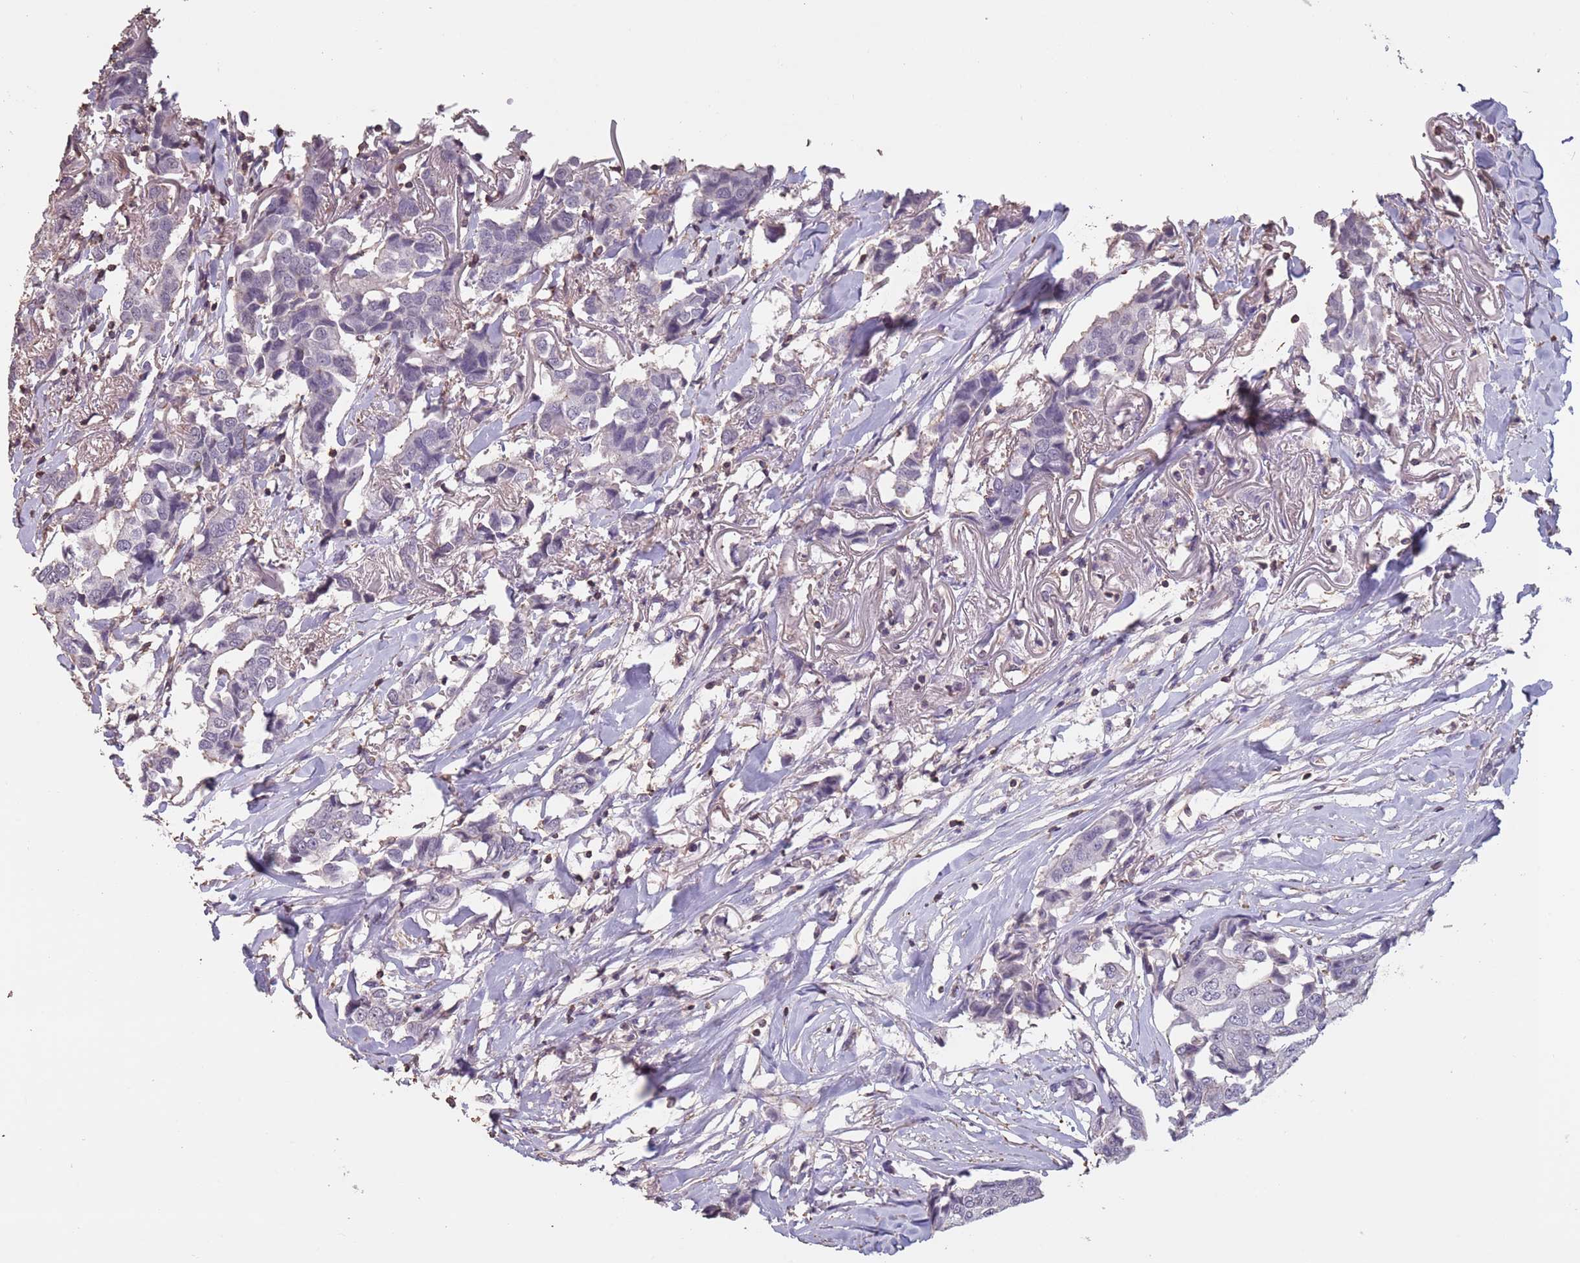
{"staining": {"intensity": "negative", "quantity": "none", "location": "none"}, "tissue": "breast cancer", "cell_type": "Tumor cells", "image_type": "cancer", "snomed": [{"axis": "morphology", "description": "Duct carcinoma"}, {"axis": "topography", "description": "Breast"}], "caption": "An image of human breast intraductal carcinoma is negative for staining in tumor cells. (DAB (3,3'-diaminobenzidine) immunohistochemistry with hematoxylin counter stain).", "gene": "SUN5", "patient": {"sex": "female", "age": 80}}